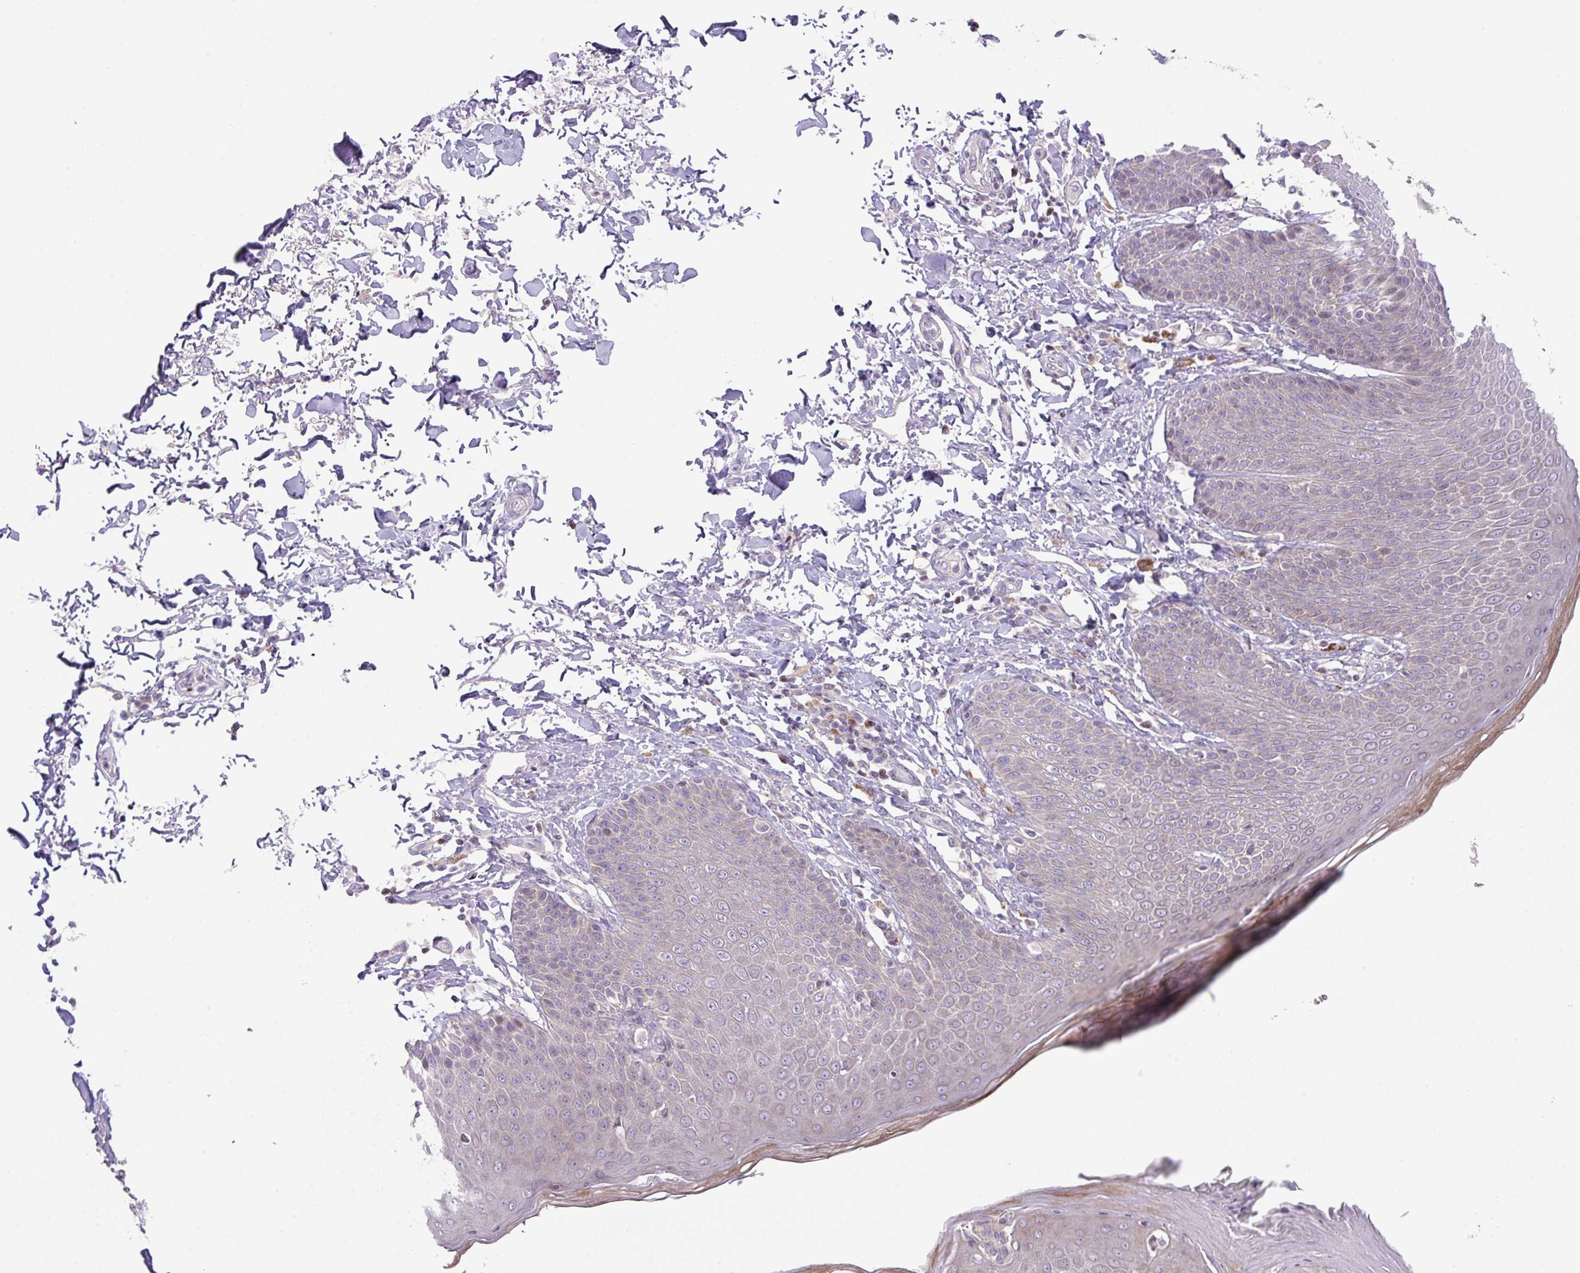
{"staining": {"intensity": "weak", "quantity": "25%-75%", "location": "cytoplasmic/membranous"}, "tissue": "skin", "cell_type": "Epidermal cells", "image_type": "normal", "snomed": [{"axis": "morphology", "description": "Normal tissue, NOS"}, {"axis": "topography", "description": "Peripheral nerve tissue"}], "caption": "IHC histopathology image of normal skin stained for a protein (brown), which shows low levels of weak cytoplasmic/membranous positivity in about 25%-75% of epidermal cells.", "gene": "ZNF394", "patient": {"sex": "male", "age": 51}}